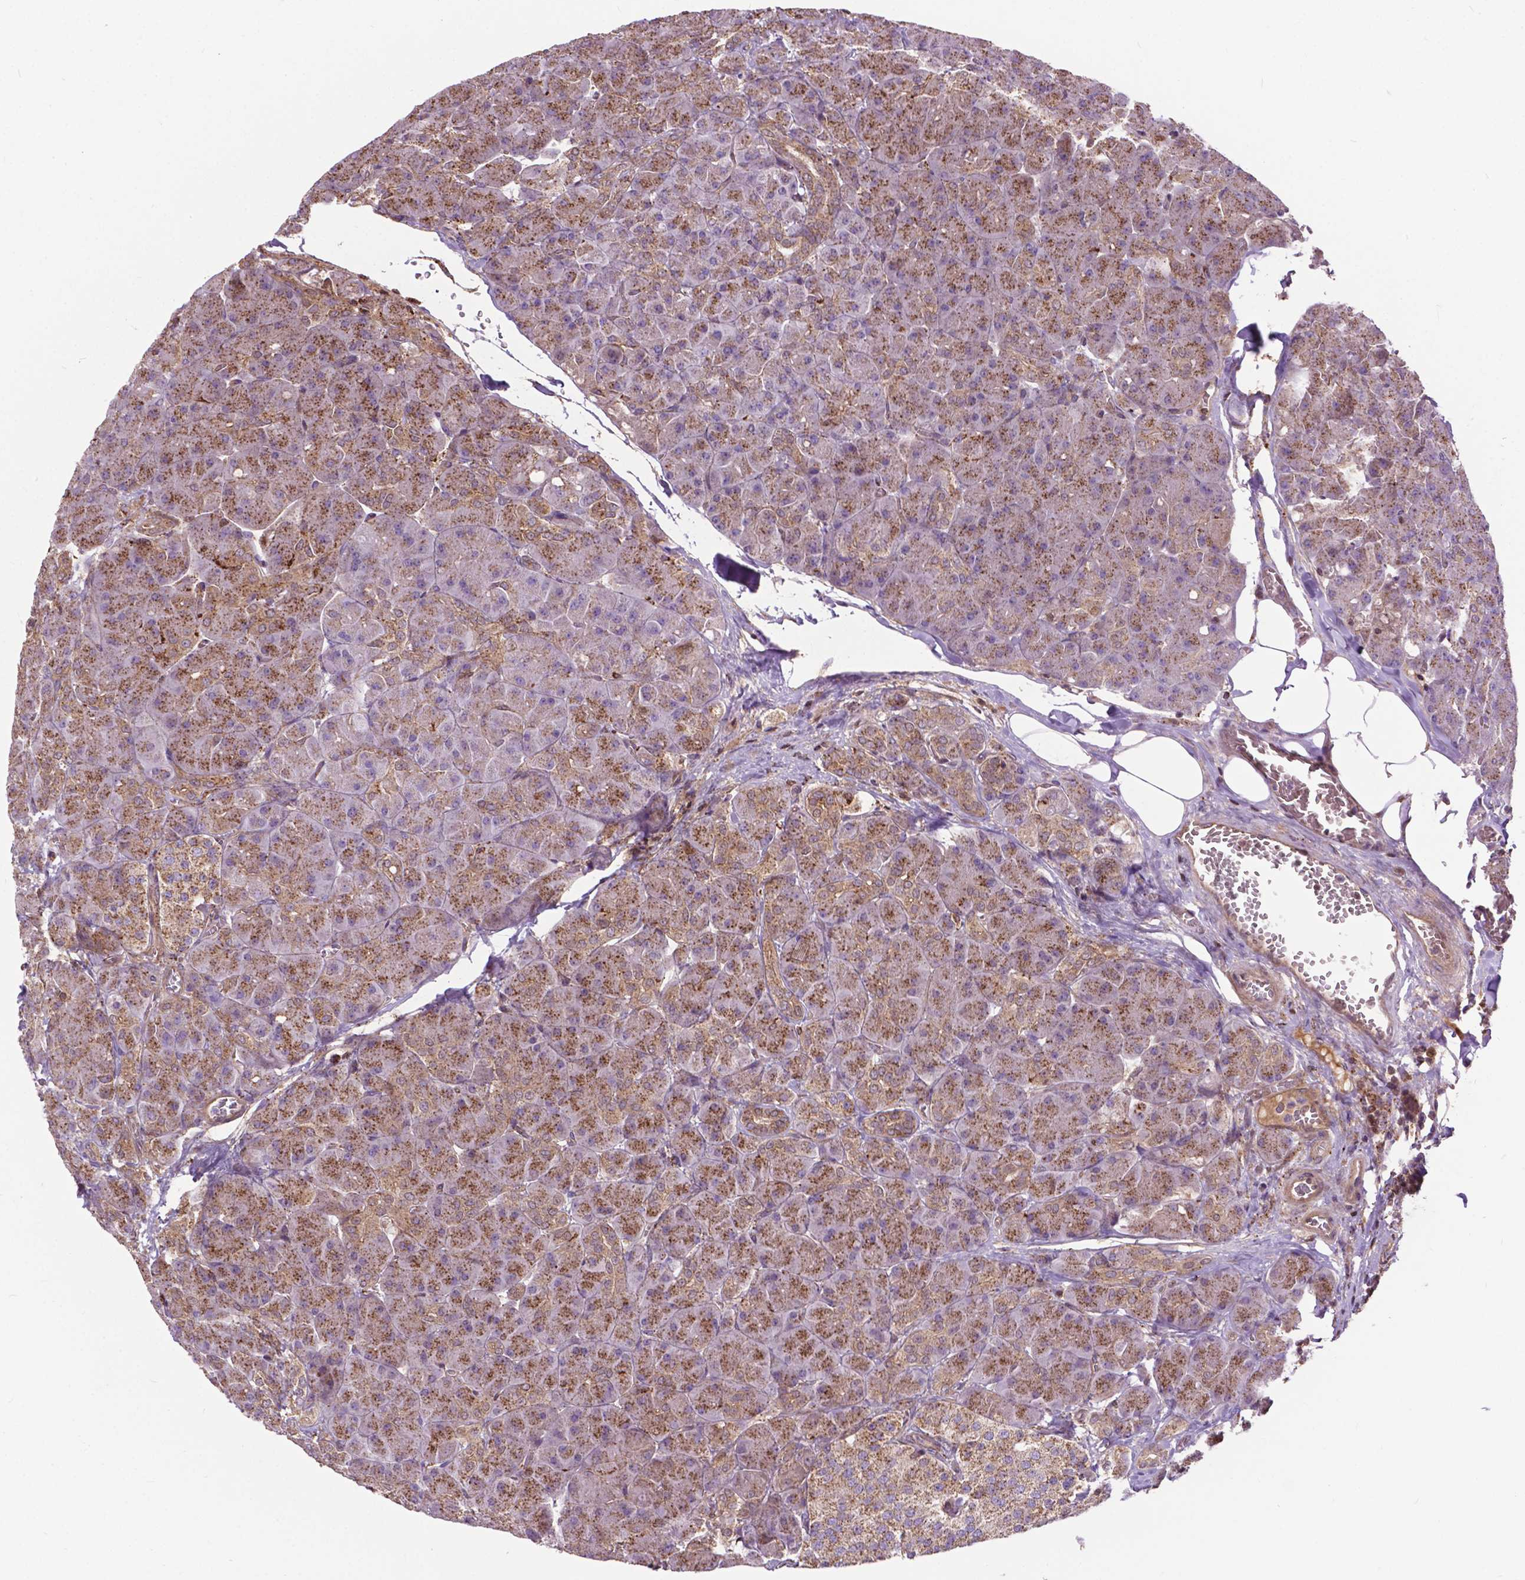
{"staining": {"intensity": "moderate", "quantity": ">75%", "location": "cytoplasmic/membranous"}, "tissue": "pancreas", "cell_type": "Exocrine glandular cells", "image_type": "normal", "snomed": [{"axis": "morphology", "description": "Normal tissue, NOS"}, {"axis": "topography", "description": "Pancreas"}], "caption": "An IHC histopathology image of benign tissue is shown. Protein staining in brown highlights moderate cytoplasmic/membranous positivity in pancreas within exocrine glandular cells. (Stains: DAB (3,3'-diaminobenzidine) in brown, nuclei in blue, Microscopy: brightfield microscopy at high magnification).", "gene": "CHMP4A", "patient": {"sex": "male", "age": 55}}